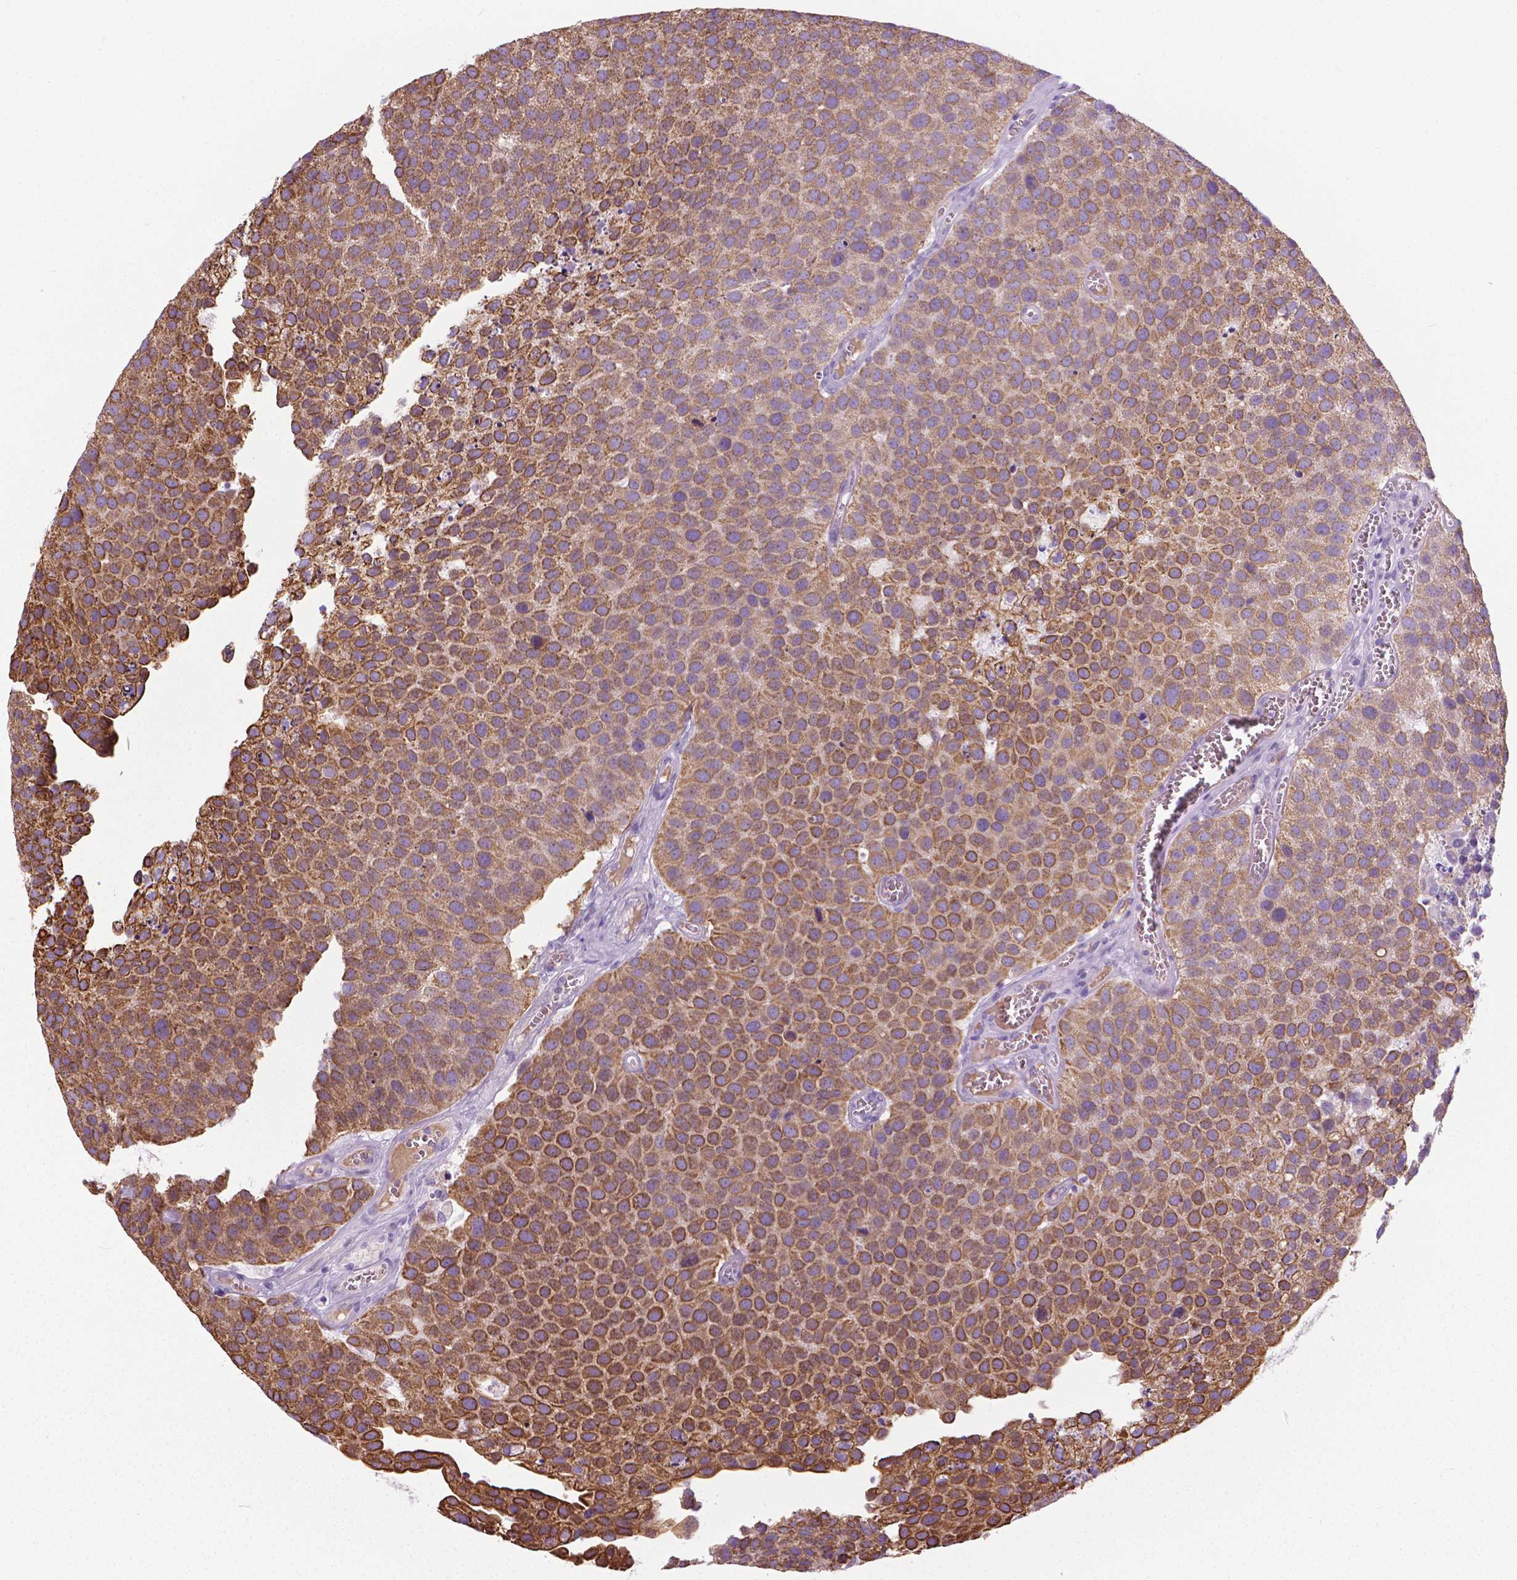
{"staining": {"intensity": "moderate", "quantity": ">75%", "location": "cytoplasmic/membranous"}, "tissue": "urothelial cancer", "cell_type": "Tumor cells", "image_type": "cancer", "snomed": [{"axis": "morphology", "description": "Urothelial carcinoma, Low grade"}, {"axis": "topography", "description": "Urinary bladder"}], "caption": "Low-grade urothelial carcinoma was stained to show a protein in brown. There is medium levels of moderate cytoplasmic/membranous staining in about >75% of tumor cells.", "gene": "HTR2B", "patient": {"sex": "female", "age": 69}}